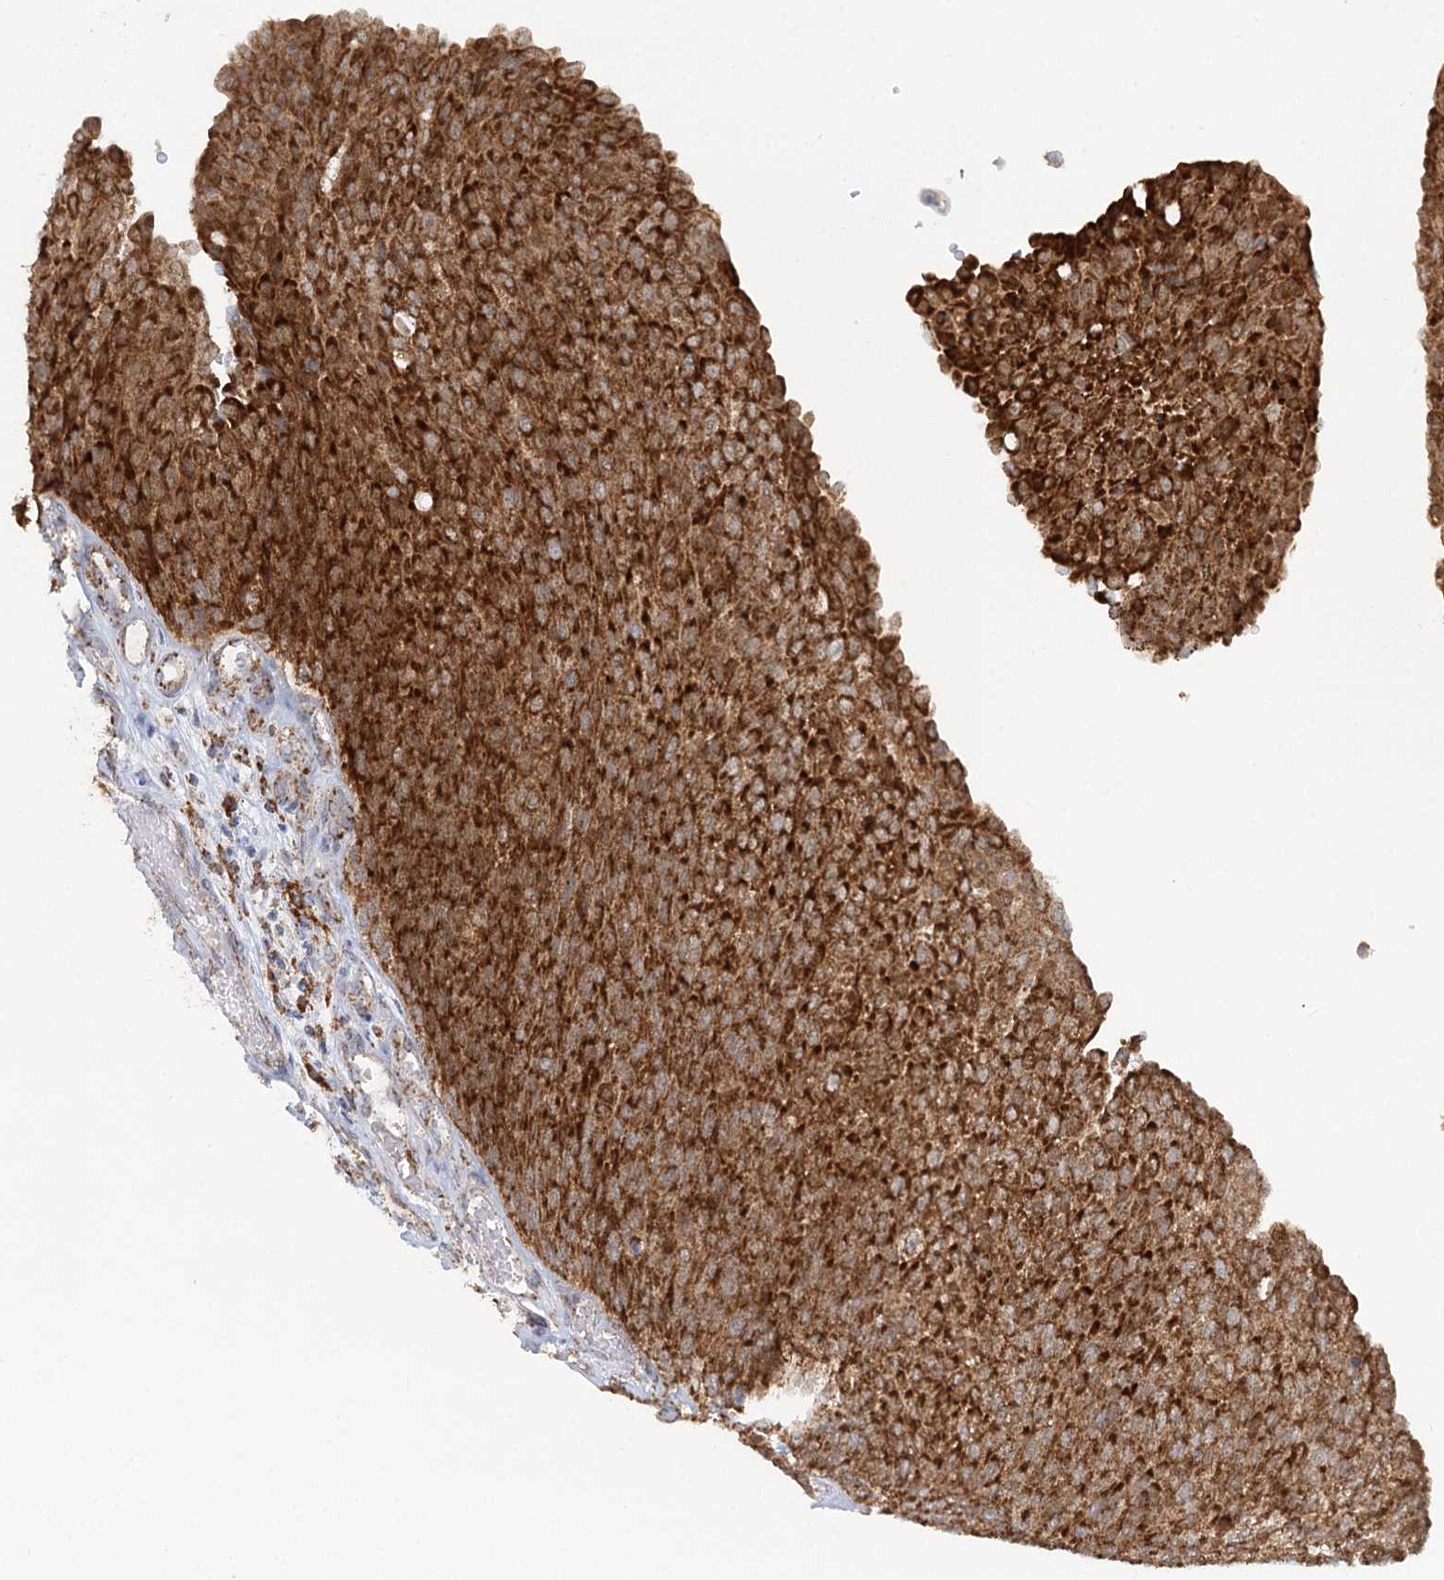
{"staining": {"intensity": "strong", "quantity": ">75%", "location": "cytoplasmic/membranous"}, "tissue": "urothelial cancer", "cell_type": "Tumor cells", "image_type": "cancer", "snomed": [{"axis": "morphology", "description": "Urothelial carcinoma, Low grade"}, {"axis": "topography", "description": "Urinary bladder"}], "caption": "The histopathology image shows a brown stain indicating the presence of a protein in the cytoplasmic/membranous of tumor cells in urothelial cancer.", "gene": "TAS1R1", "patient": {"sex": "female", "age": 79}}